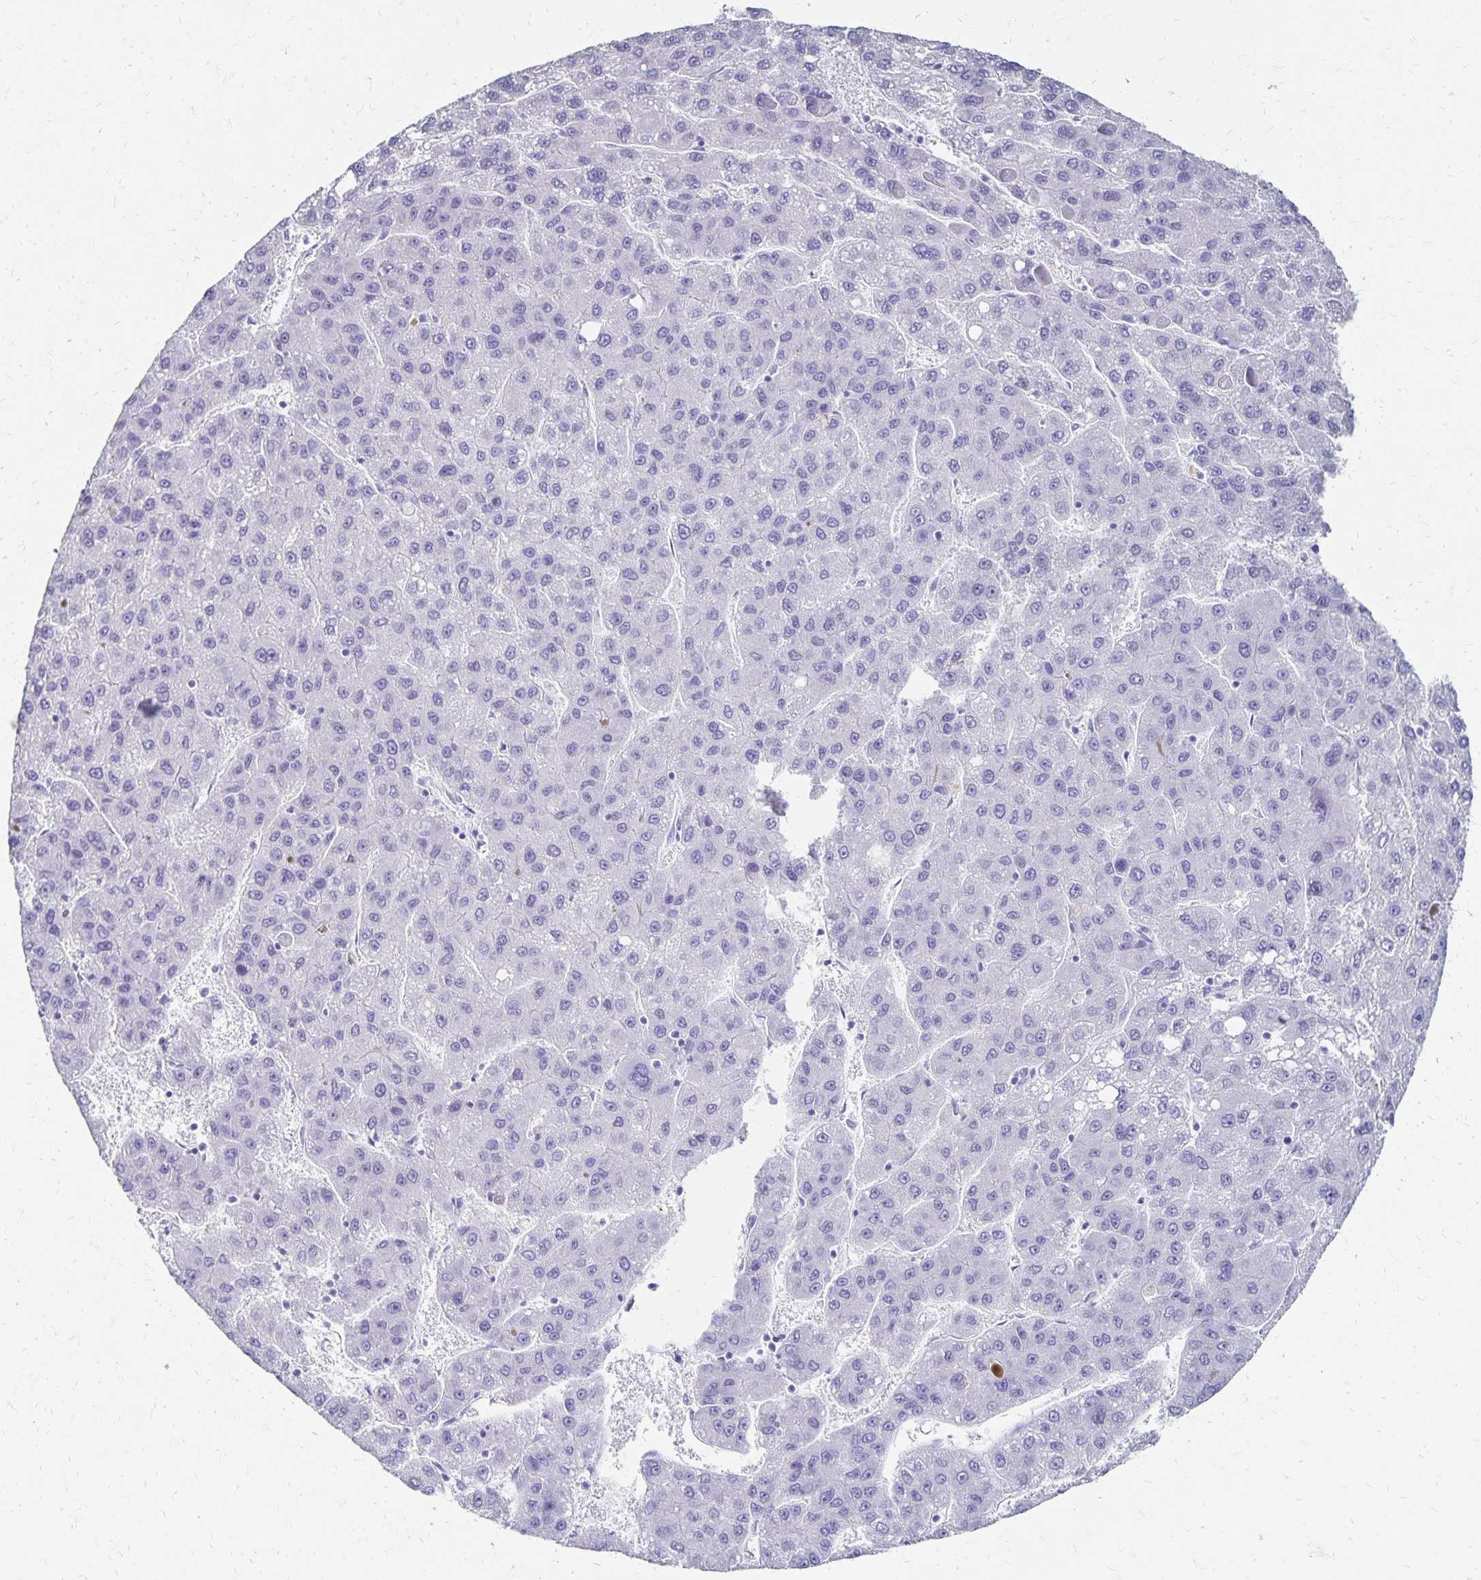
{"staining": {"intensity": "negative", "quantity": "none", "location": "none"}, "tissue": "liver cancer", "cell_type": "Tumor cells", "image_type": "cancer", "snomed": [{"axis": "morphology", "description": "Carcinoma, Hepatocellular, NOS"}, {"axis": "topography", "description": "Liver"}], "caption": "High power microscopy image of an immunohistochemistry histopathology image of liver hepatocellular carcinoma, revealing no significant positivity in tumor cells.", "gene": "DYNLT4", "patient": {"sex": "female", "age": 82}}